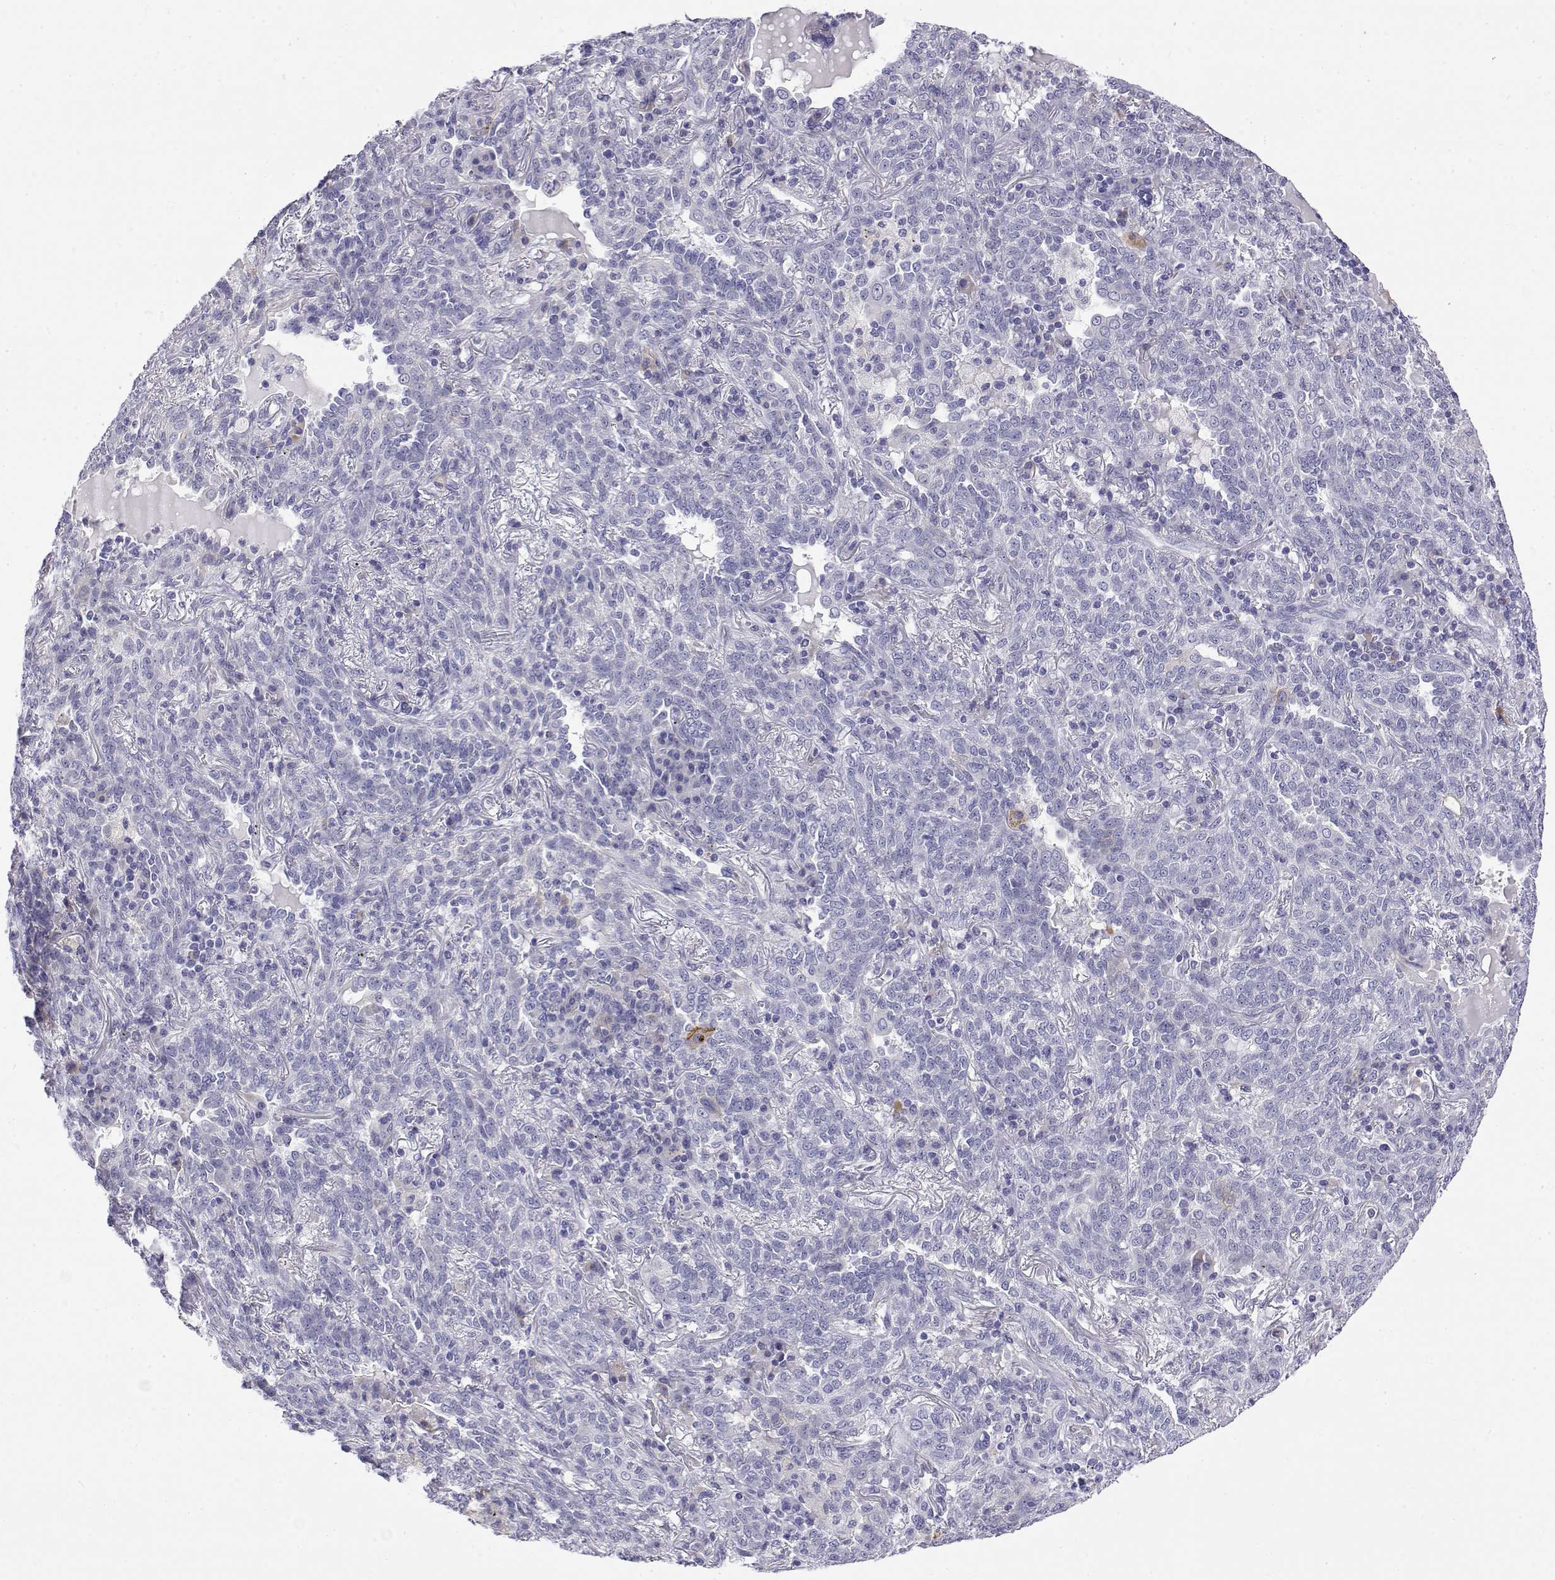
{"staining": {"intensity": "moderate", "quantity": "<25%", "location": "cytoplasmic/membranous"}, "tissue": "lung cancer", "cell_type": "Tumor cells", "image_type": "cancer", "snomed": [{"axis": "morphology", "description": "Squamous cell carcinoma, NOS"}, {"axis": "topography", "description": "Lung"}], "caption": "Moderate cytoplasmic/membranous protein positivity is seen in about <25% of tumor cells in lung cancer.", "gene": "LY6D", "patient": {"sex": "female", "age": 70}}